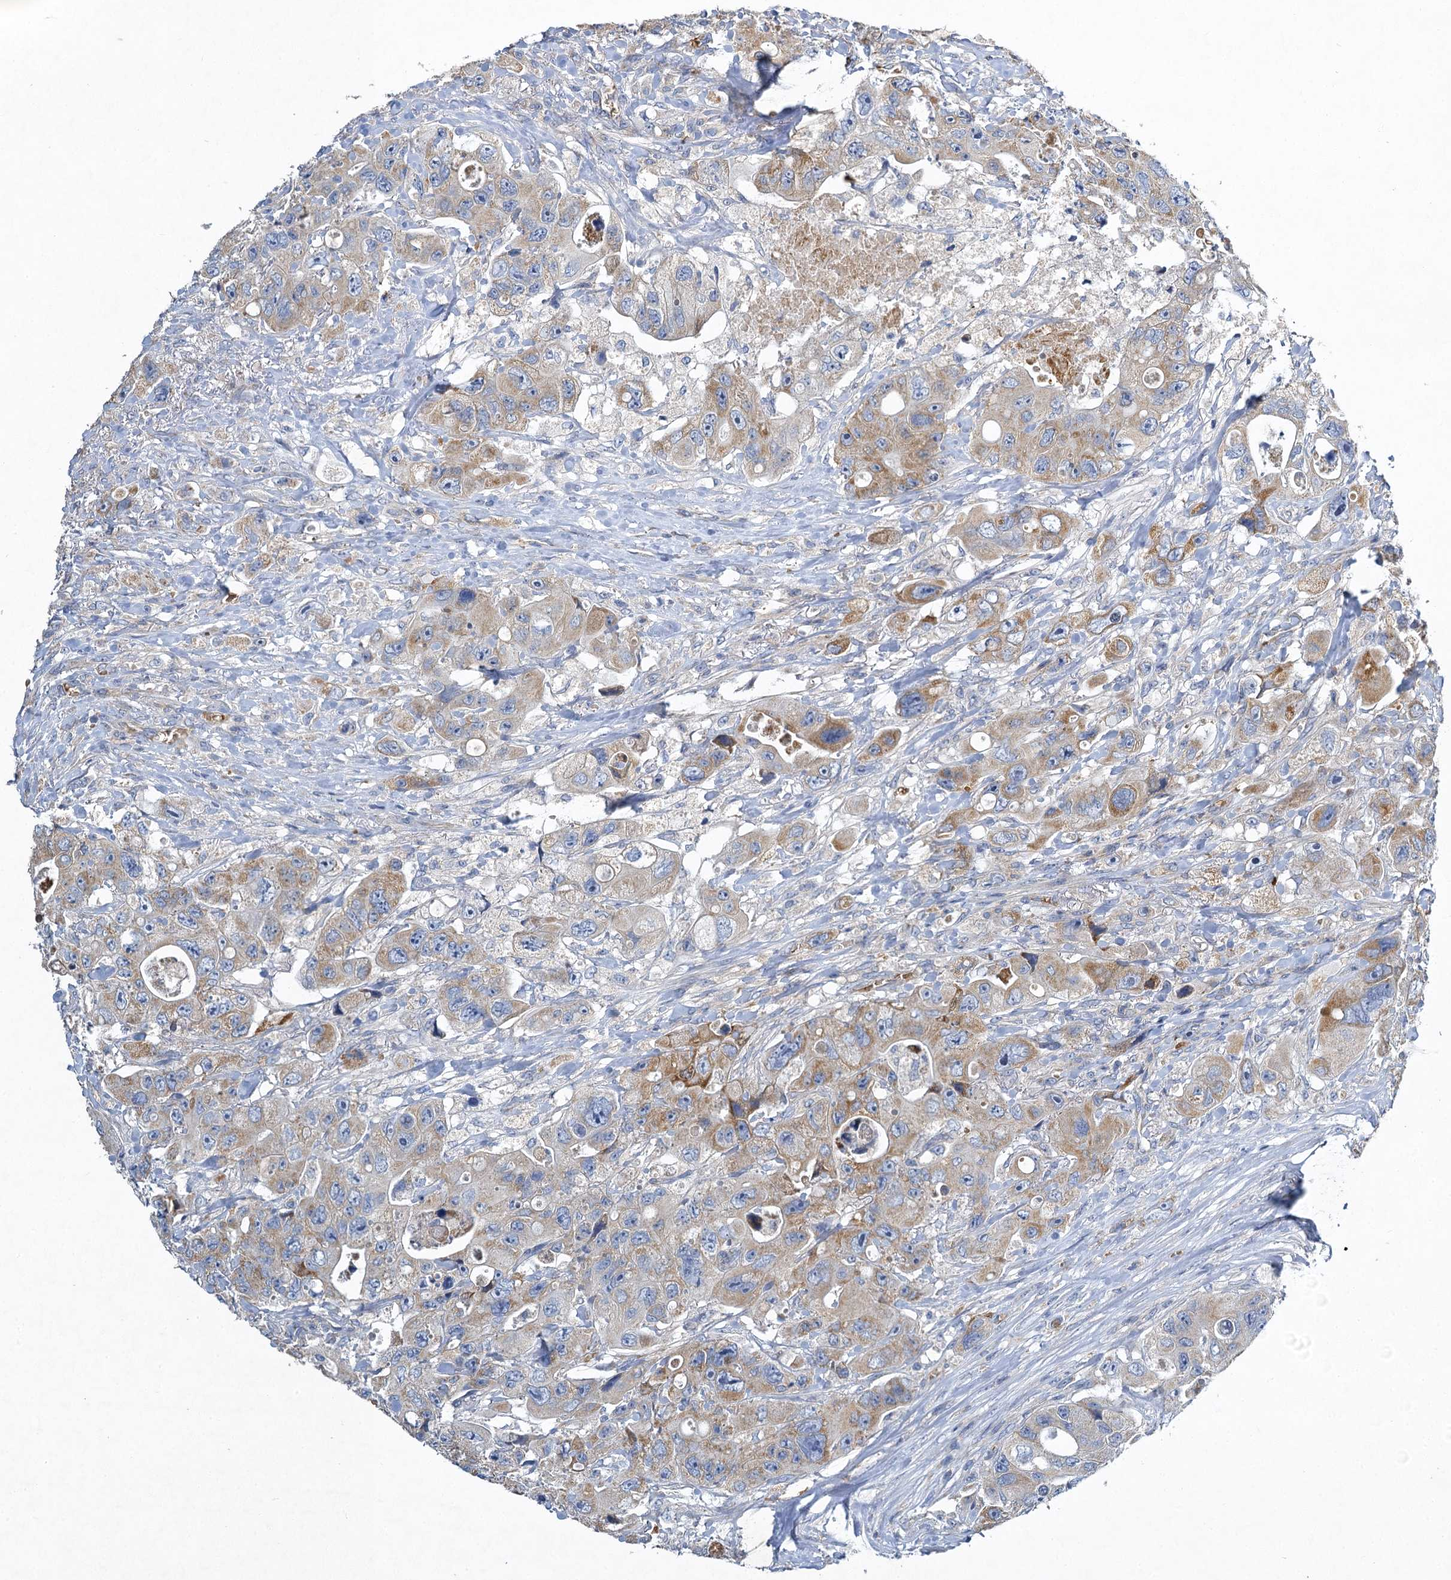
{"staining": {"intensity": "moderate", "quantity": "25%-75%", "location": "cytoplasmic/membranous"}, "tissue": "colorectal cancer", "cell_type": "Tumor cells", "image_type": "cancer", "snomed": [{"axis": "morphology", "description": "Adenocarcinoma, NOS"}, {"axis": "topography", "description": "Colon"}], "caption": "Colorectal adenocarcinoma stained for a protein displays moderate cytoplasmic/membranous positivity in tumor cells.", "gene": "BCS1L", "patient": {"sex": "female", "age": 46}}